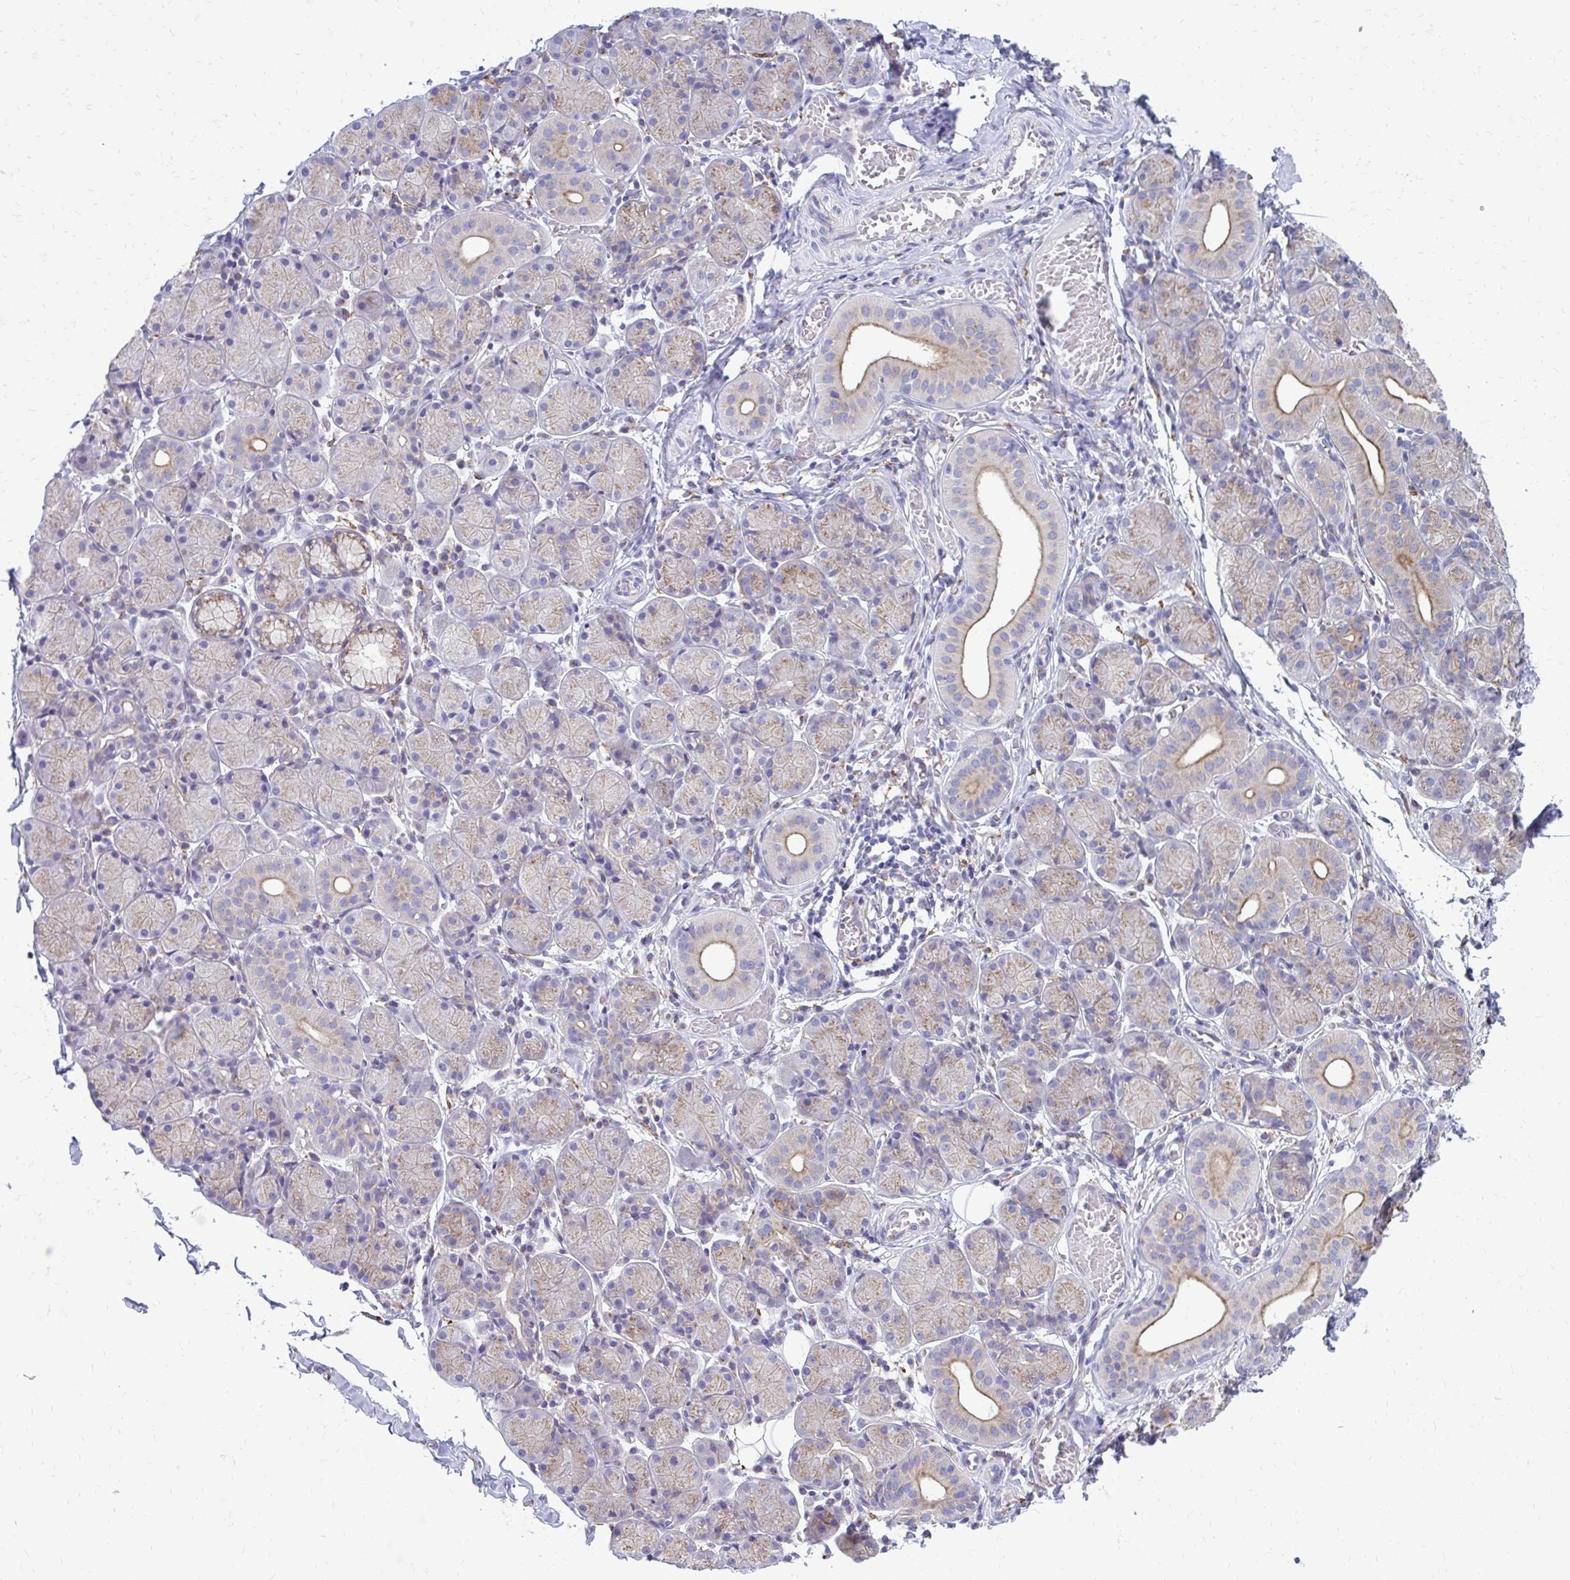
{"staining": {"intensity": "moderate", "quantity": "<25%", "location": "cytoplasmic/membranous"}, "tissue": "salivary gland", "cell_type": "Glandular cells", "image_type": "normal", "snomed": [{"axis": "morphology", "description": "Normal tissue, NOS"}, {"axis": "topography", "description": "Salivary gland"}], "caption": "Immunohistochemistry of normal salivary gland shows low levels of moderate cytoplasmic/membranous positivity in approximately <25% of glandular cells. (DAB IHC, brown staining for protein, blue staining for nuclei).", "gene": "CLTA", "patient": {"sex": "female", "age": 24}}